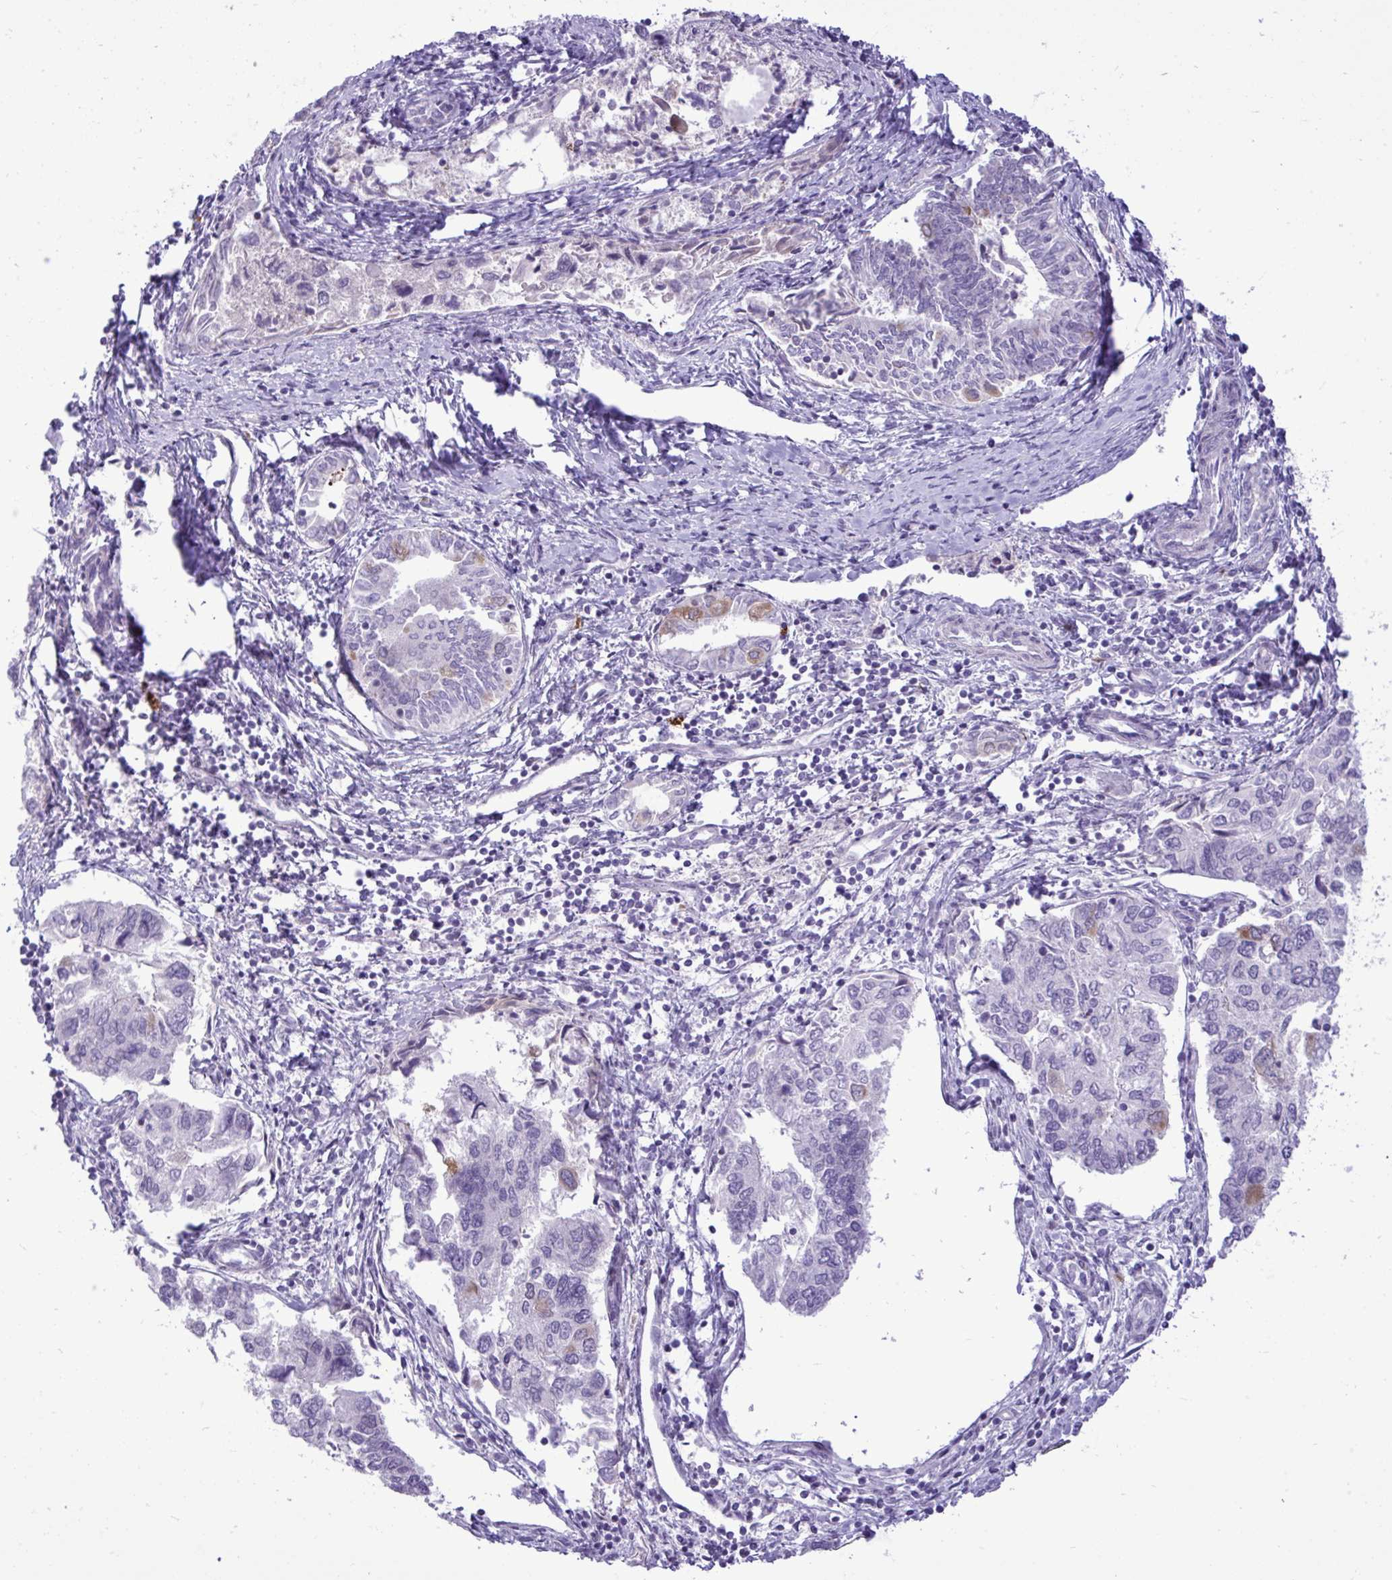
{"staining": {"intensity": "moderate", "quantity": "<25%", "location": "cytoplasmic/membranous"}, "tissue": "endometrial cancer", "cell_type": "Tumor cells", "image_type": "cancer", "snomed": [{"axis": "morphology", "description": "Carcinoma, NOS"}, {"axis": "topography", "description": "Uterus"}], "caption": "Protein analysis of endometrial cancer tissue shows moderate cytoplasmic/membranous positivity in approximately <25% of tumor cells.", "gene": "SPAG1", "patient": {"sex": "female", "age": 76}}